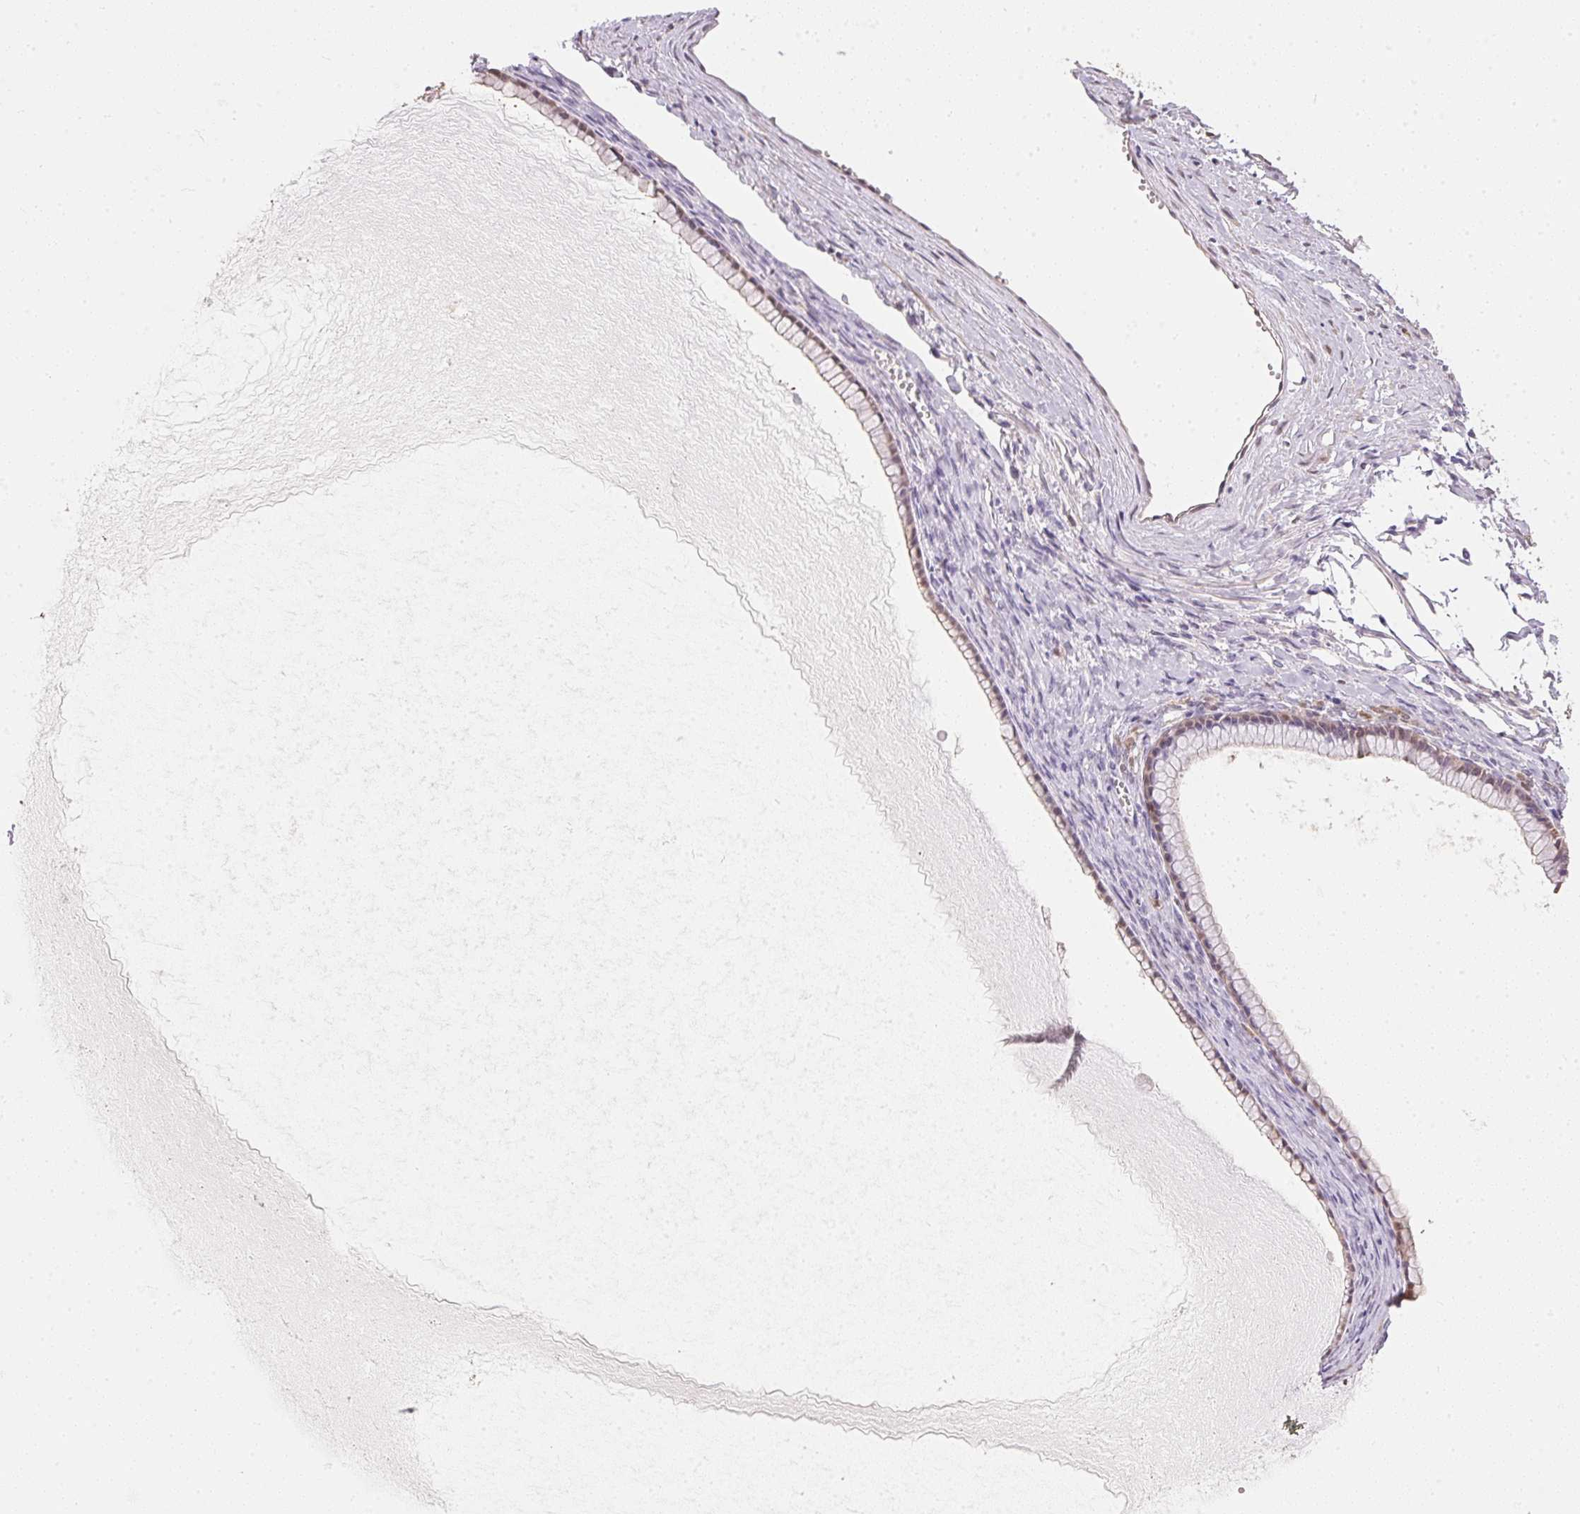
{"staining": {"intensity": "weak", "quantity": "<25%", "location": "nuclear"}, "tissue": "ovarian cancer", "cell_type": "Tumor cells", "image_type": "cancer", "snomed": [{"axis": "morphology", "description": "Cystadenocarcinoma, mucinous, NOS"}, {"axis": "topography", "description": "Ovary"}], "caption": "Mucinous cystadenocarcinoma (ovarian) stained for a protein using immunohistochemistry (IHC) reveals no positivity tumor cells.", "gene": "S100A3", "patient": {"sex": "female", "age": 41}}